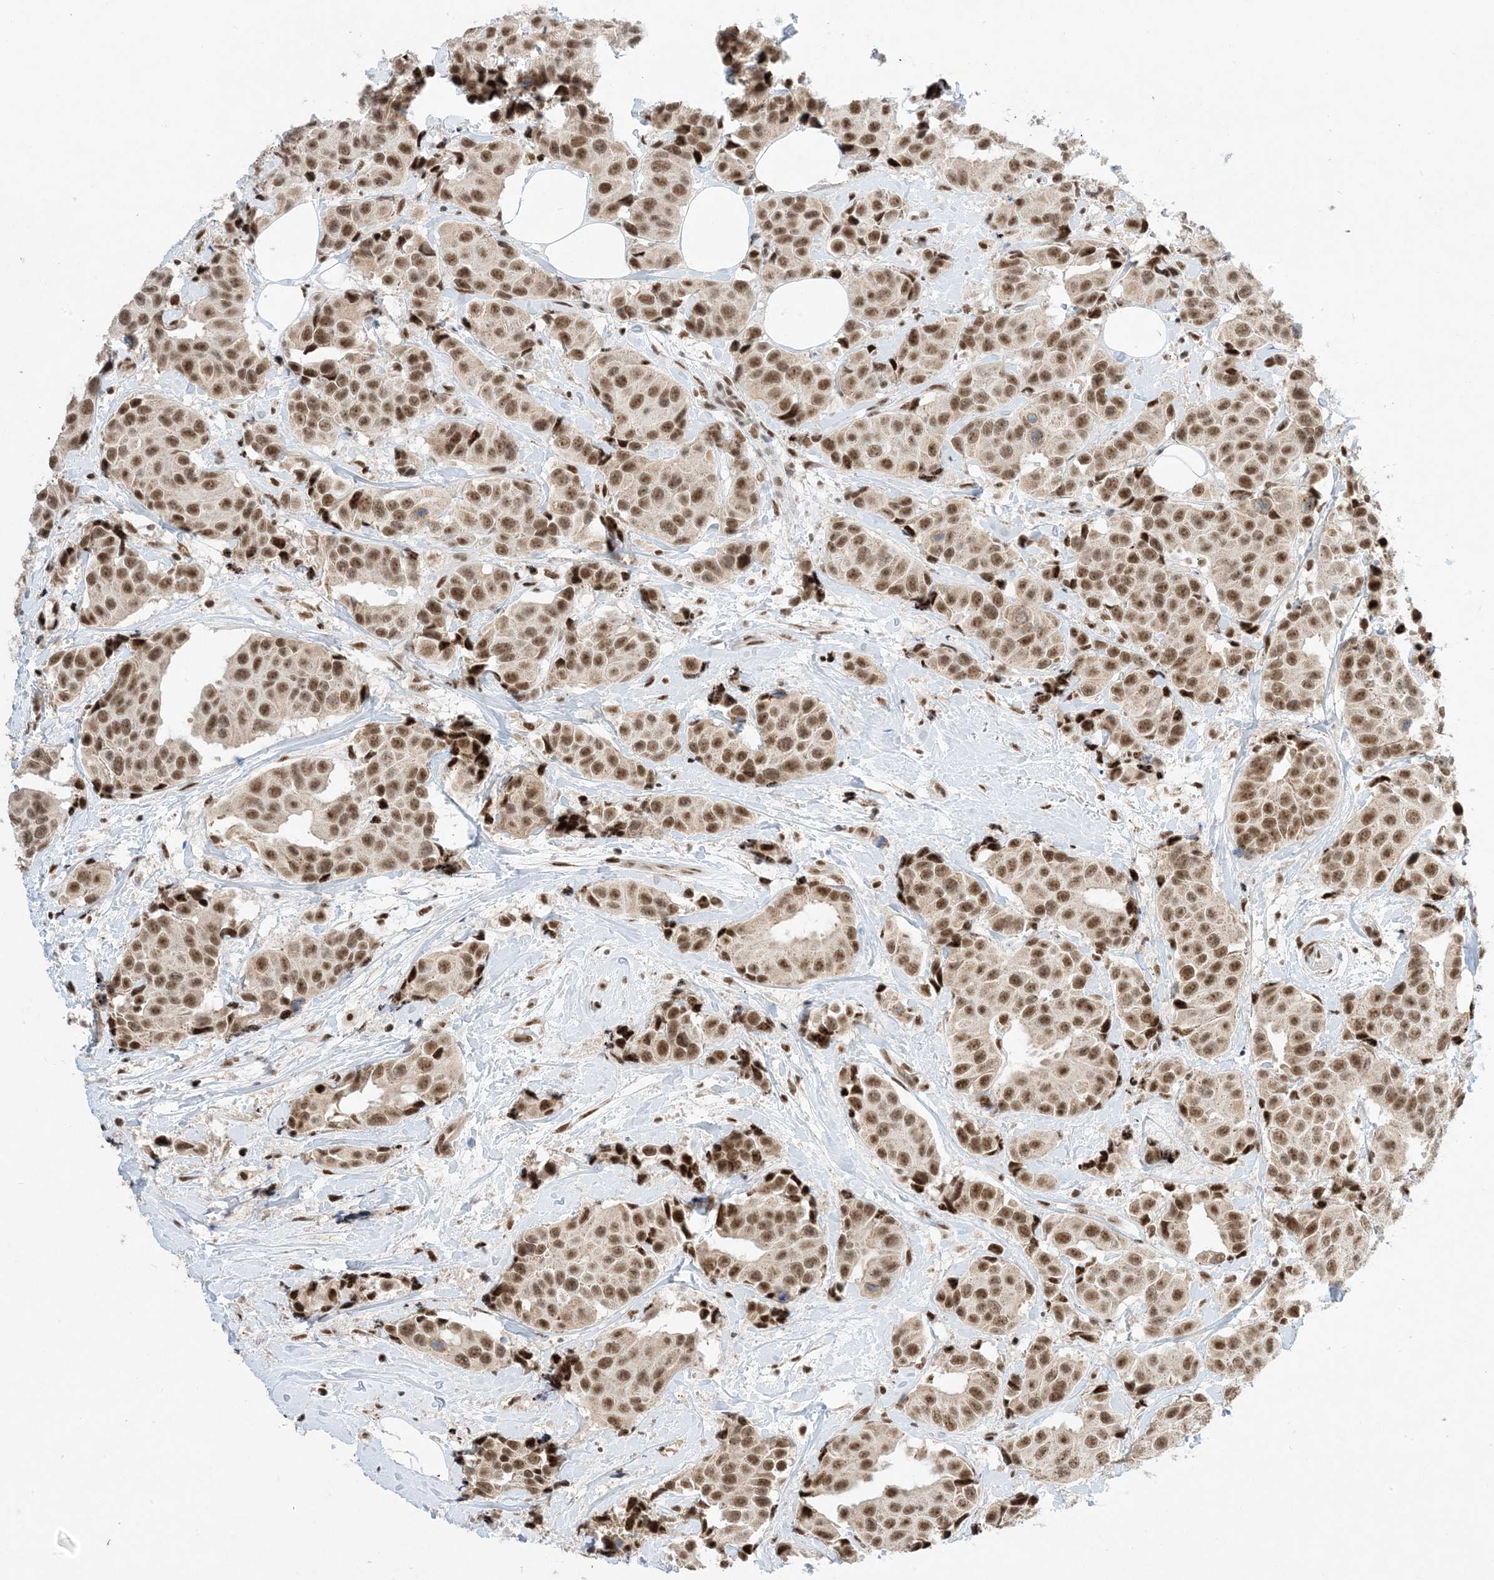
{"staining": {"intensity": "moderate", "quantity": ">75%", "location": "nuclear"}, "tissue": "breast cancer", "cell_type": "Tumor cells", "image_type": "cancer", "snomed": [{"axis": "morphology", "description": "Normal tissue, NOS"}, {"axis": "morphology", "description": "Duct carcinoma"}, {"axis": "topography", "description": "Breast"}], "caption": "IHC micrograph of breast invasive ductal carcinoma stained for a protein (brown), which displays medium levels of moderate nuclear expression in about >75% of tumor cells.", "gene": "SF3A3", "patient": {"sex": "female", "age": 39}}